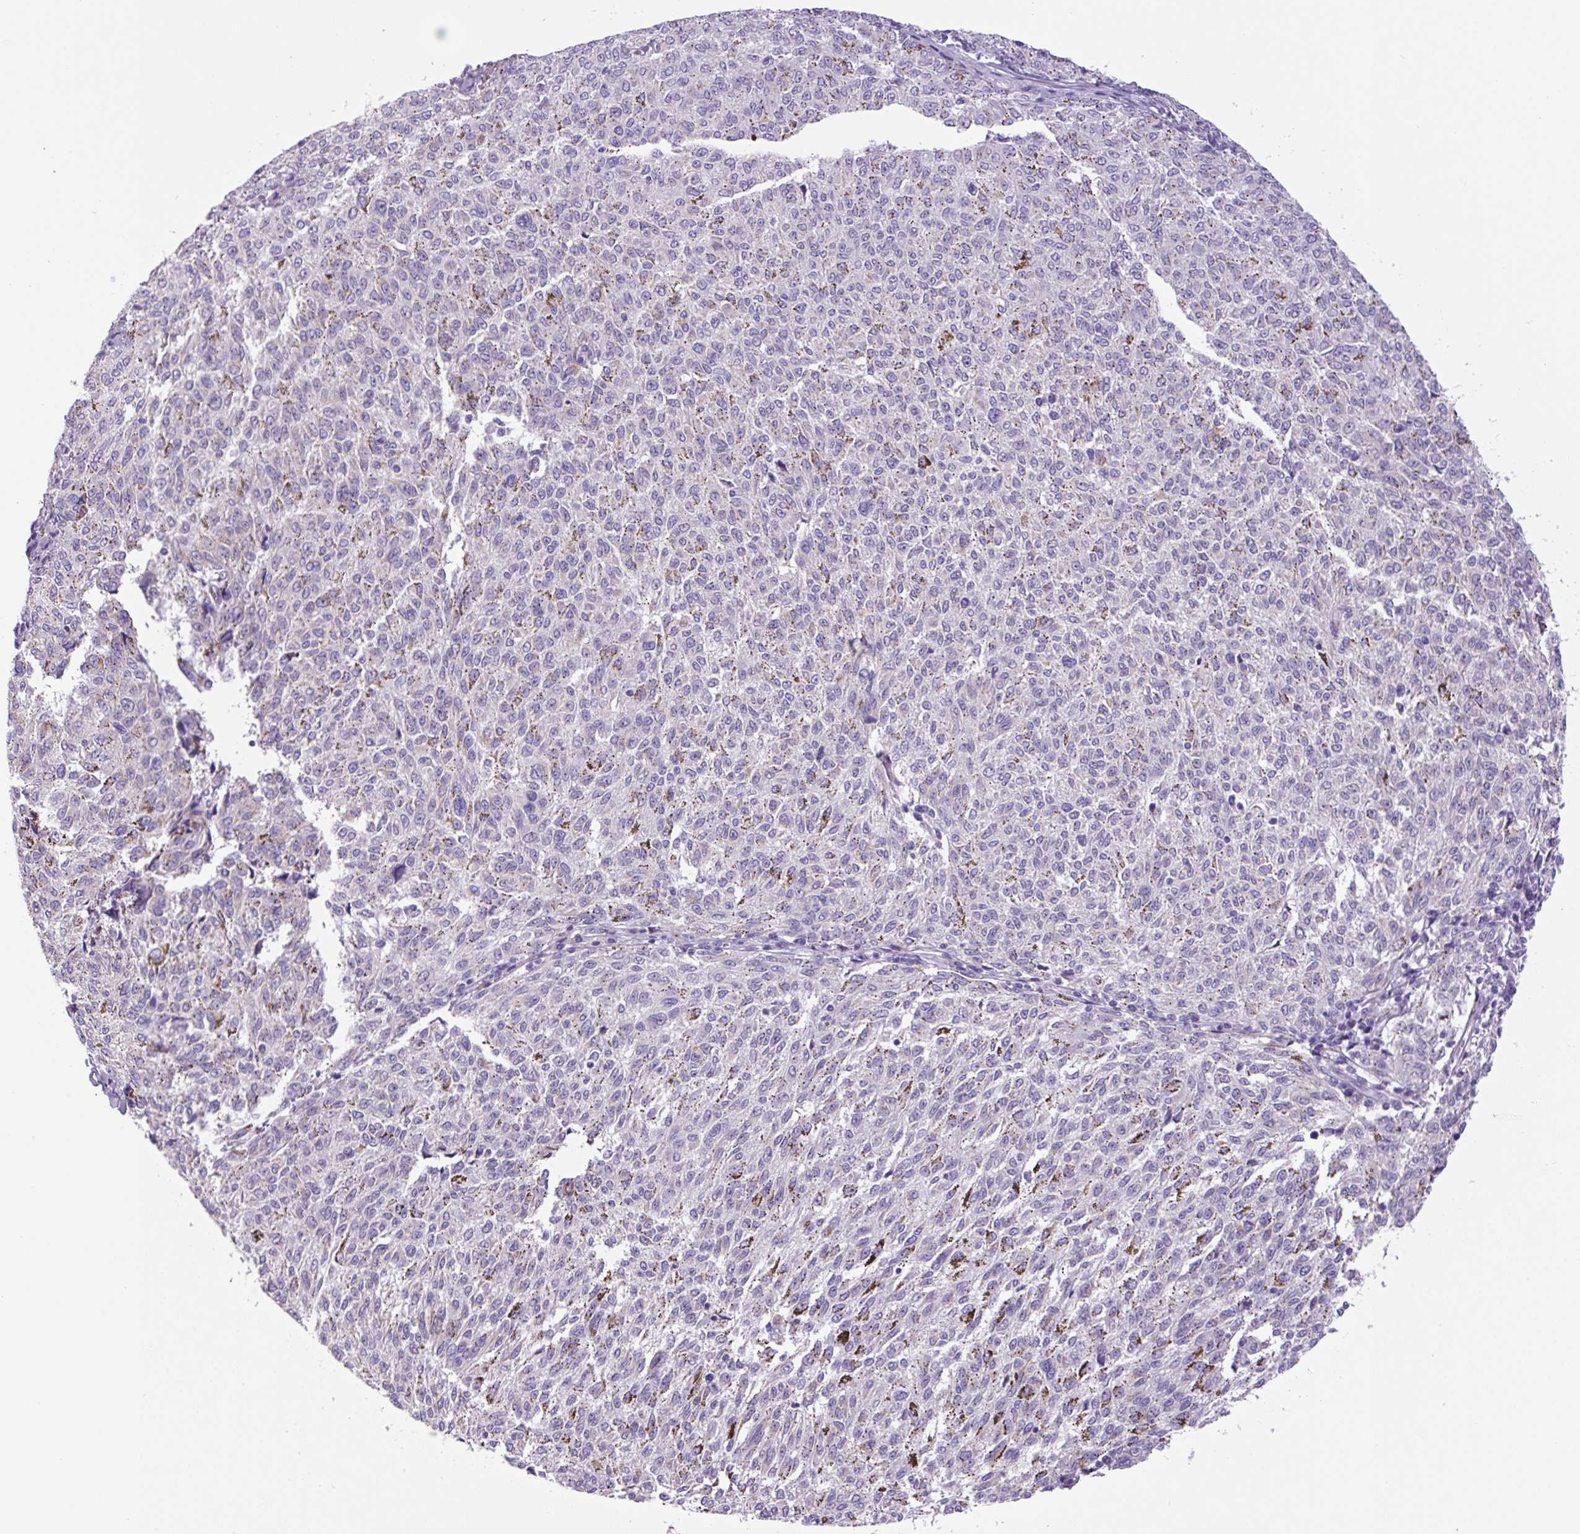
{"staining": {"intensity": "negative", "quantity": "none", "location": "none"}, "tissue": "melanoma", "cell_type": "Tumor cells", "image_type": "cancer", "snomed": [{"axis": "morphology", "description": "Malignant melanoma, NOS"}, {"axis": "topography", "description": "Skin"}], "caption": "The immunohistochemistry image has no significant expression in tumor cells of melanoma tissue.", "gene": "CHGA", "patient": {"sex": "female", "age": 72}}